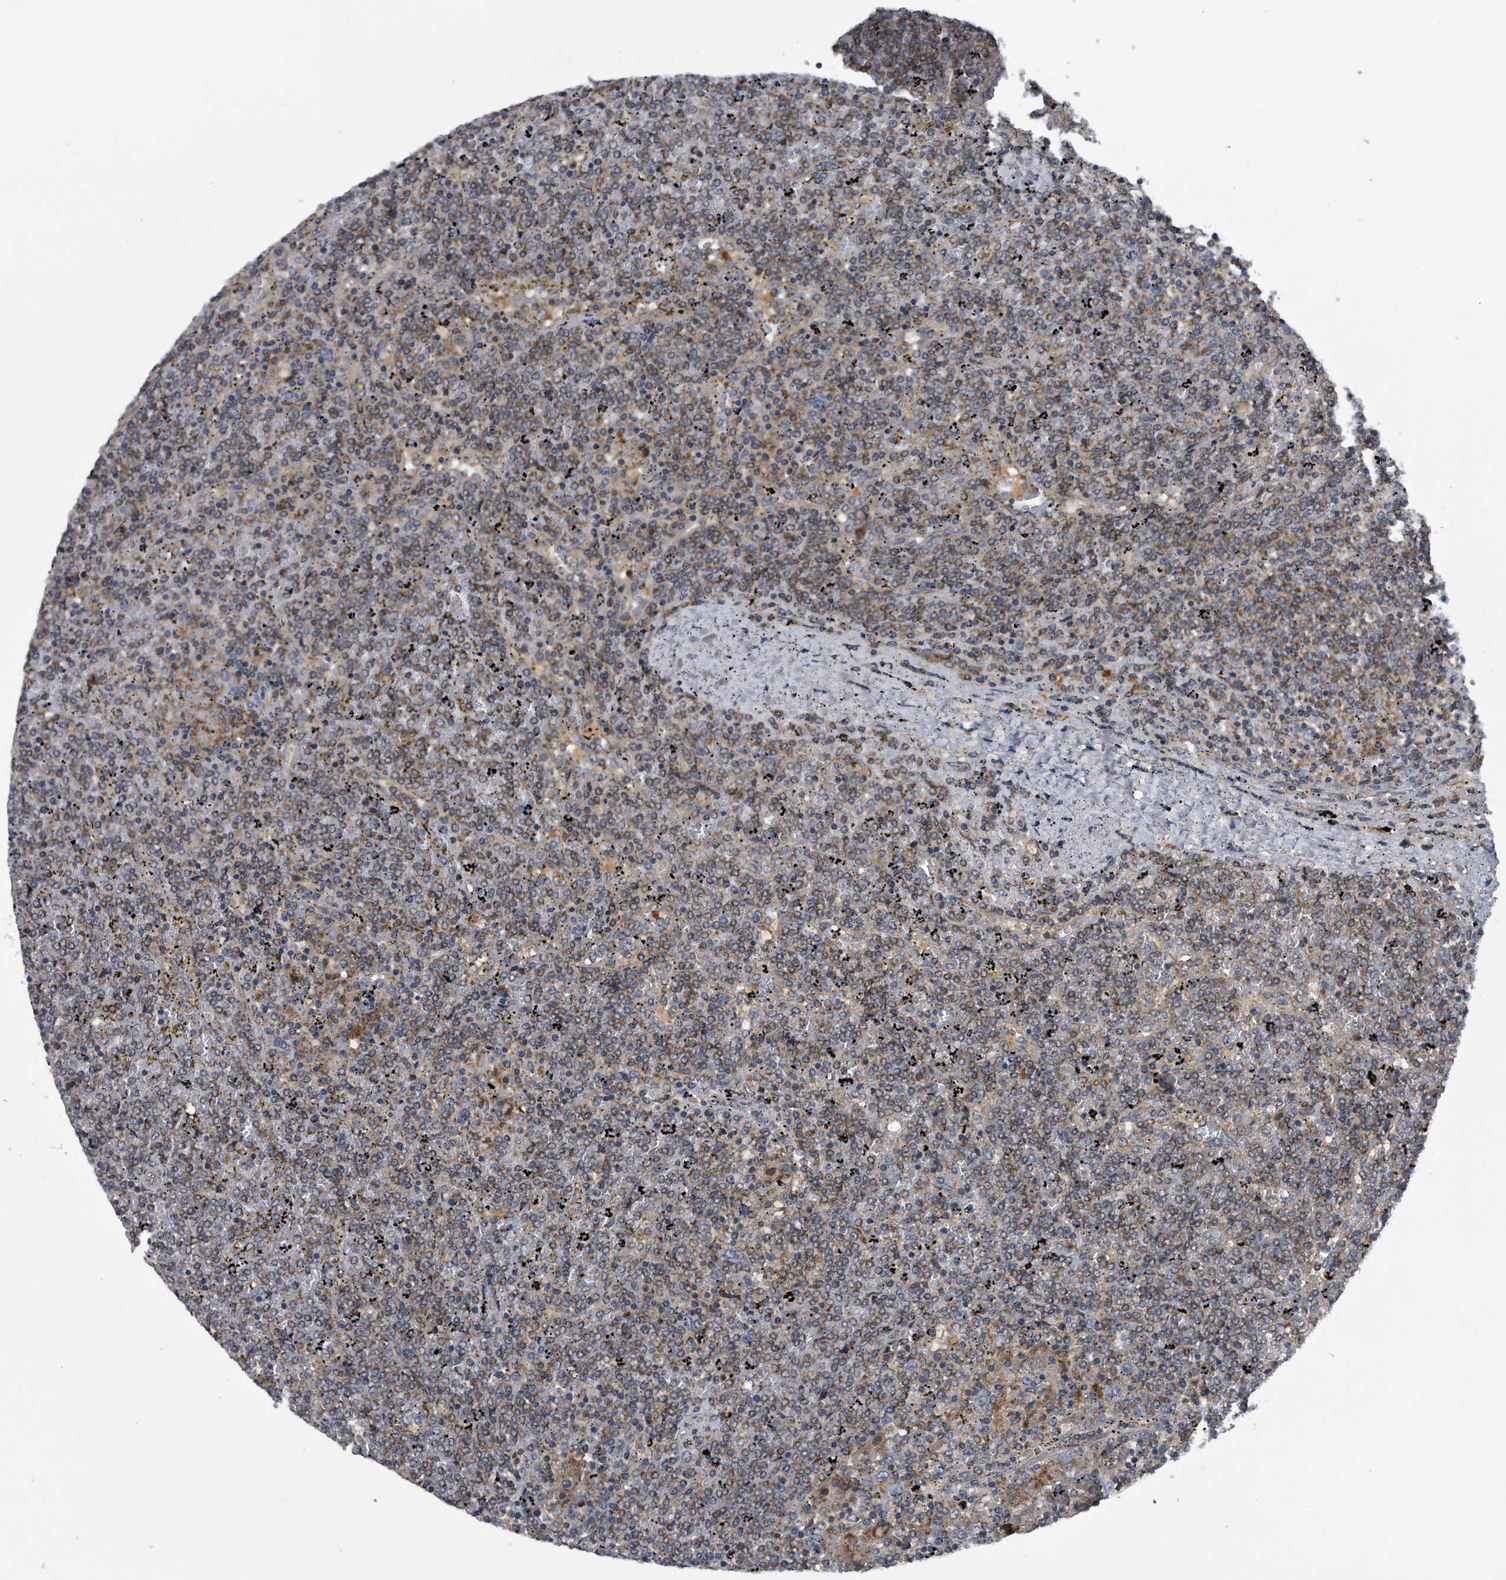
{"staining": {"intensity": "weak", "quantity": "25%-75%", "location": "cytoplasmic/membranous"}, "tissue": "lymphoma", "cell_type": "Tumor cells", "image_type": "cancer", "snomed": [{"axis": "morphology", "description": "Malignant lymphoma, non-Hodgkin's type, Low grade"}, {"axis": "topography", "description": "Spleen"}], "caption": "Low-grade malignant lymphoma, non-Hodgkin's type stained for a protein (brown) exhibits weak cytoplasmic/membranous positive staining in about 25%-75% of tumor cells.", "gene": "ALPK2", "patient": {"sex": "female", "age": 19}}